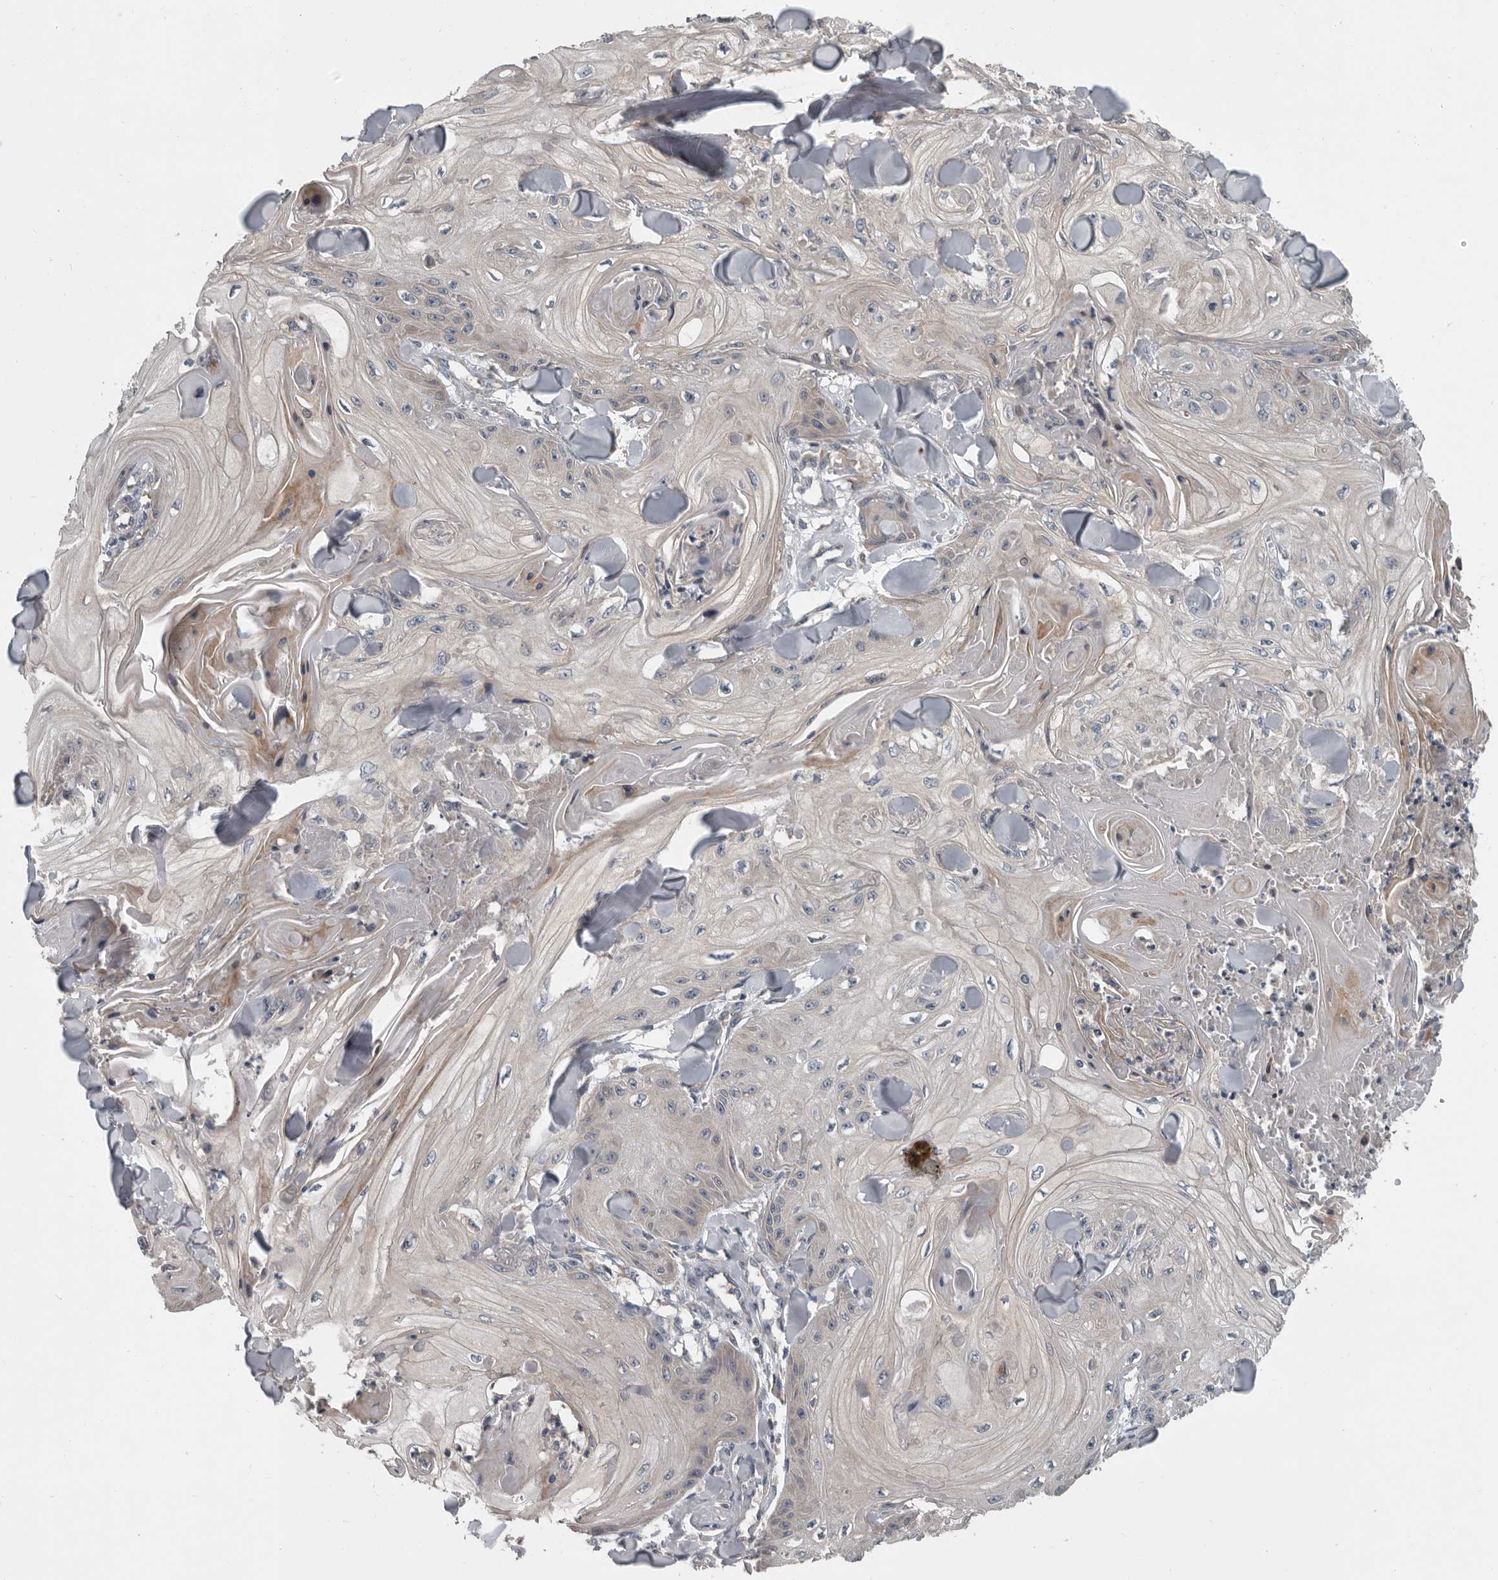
{"staining": {"intensity": "negative", "quantity": "none", "location": "none"}, "tissue": "skin cancer", "cell_type": "Tumor cells", "image_type": "cancer", "snomed": [{"axis": "morphology", "description": "Squamous cell carcinoma, NOS"}, {"axis": "topography", "description": "Skin"}], "caption": "Tumor cells are negative for protein expression in human skin cancer (squamous cell carcinoma).", "gene": "TMEM199", "patient": {"sex": "male", "age": 74}}